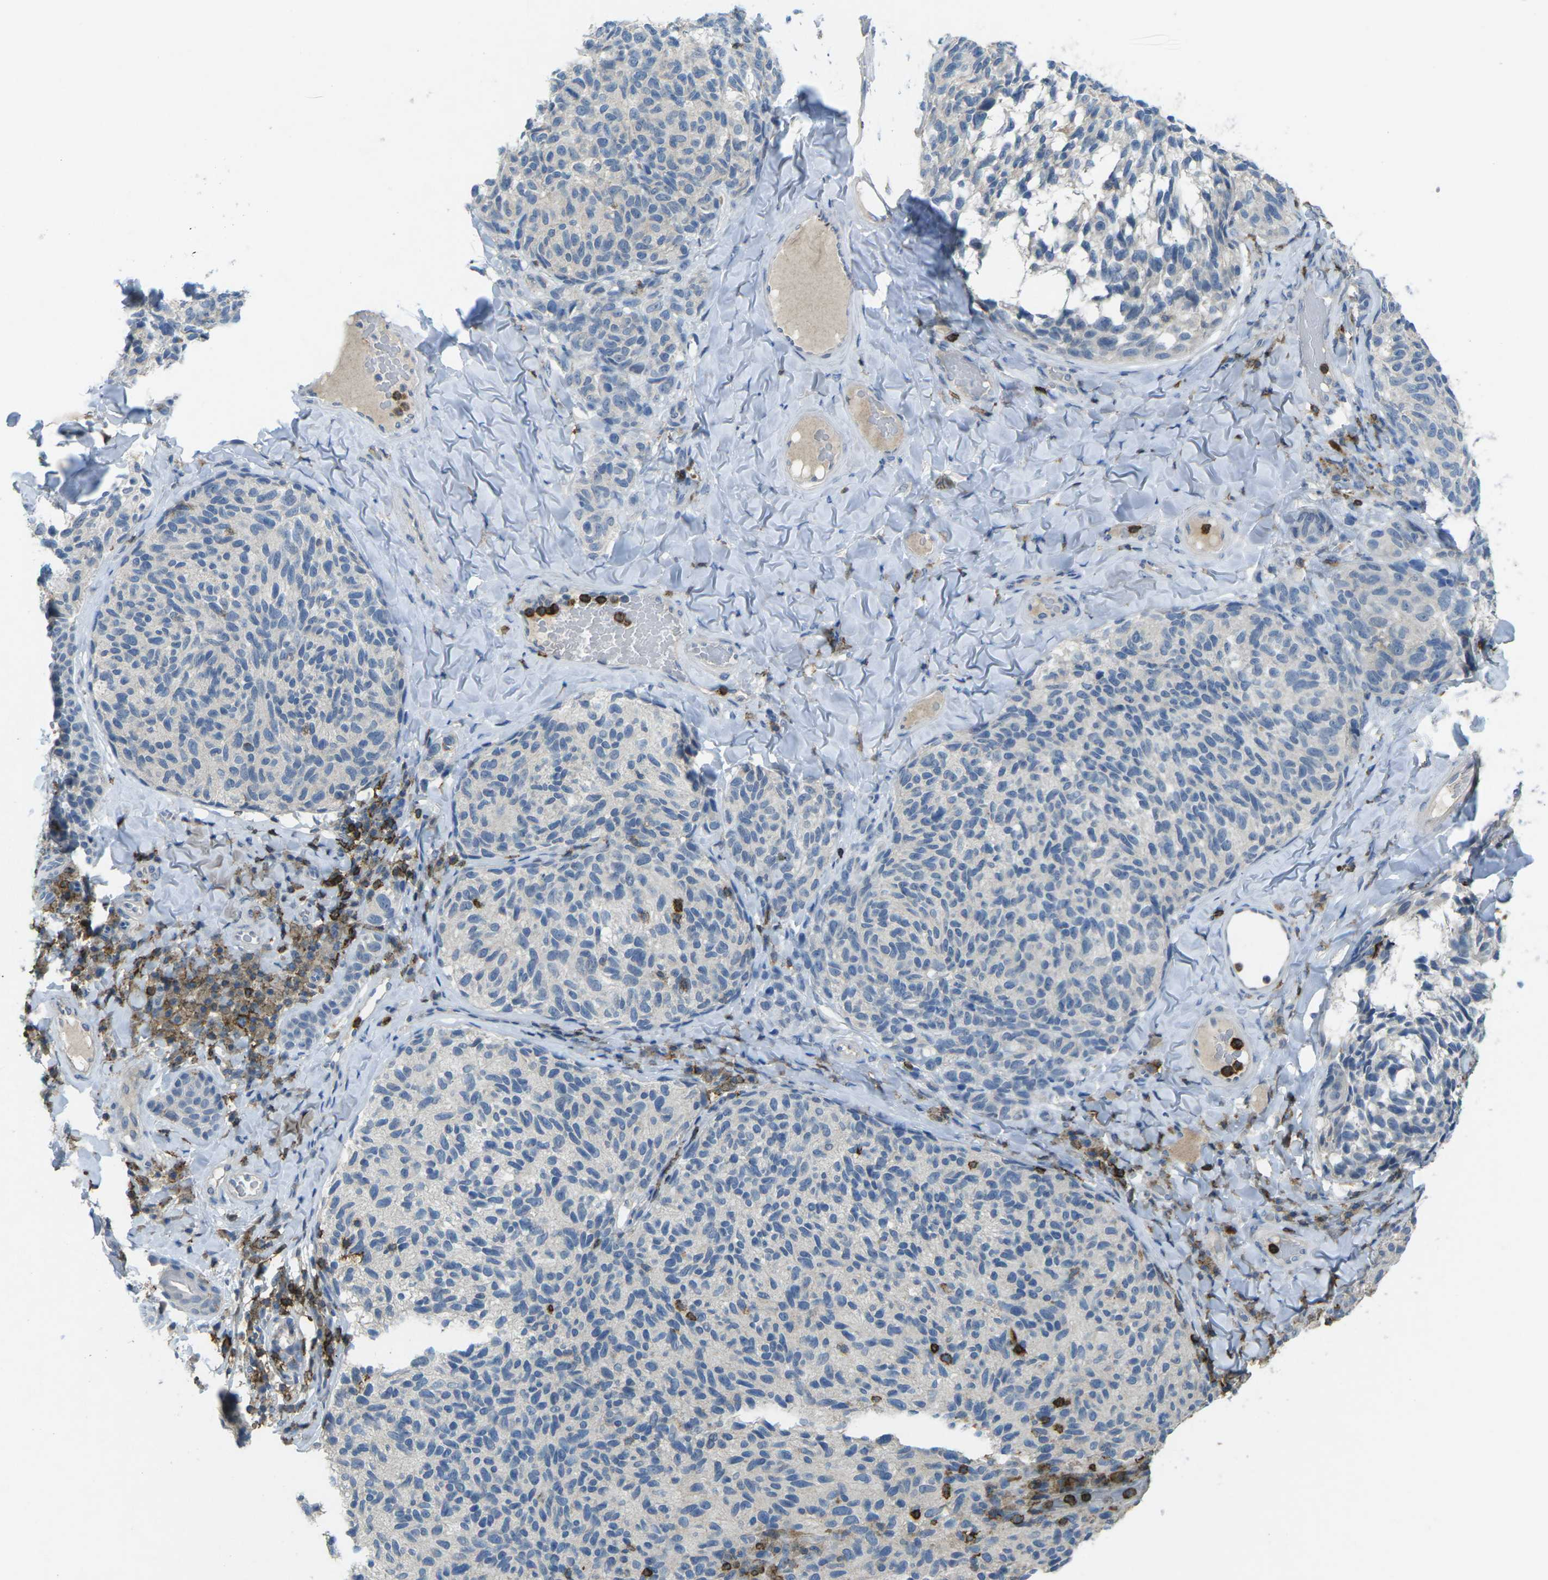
{"staining": {"intensity": "negative", "quantity": "none", "location": "none"}, "tissue": "melanoma", "cell_type": "Tumor cells", "image_type": "cancer", "snomed": [{"axis": "morphology", "description": "Malignant melanoma, NOS"}, {"axis": "topography", "description": "Skin"}], "caption": "A micrograph of human malignant melanoma is negative for staining in tumor cells.", "gene": "CD19", "patient": {"sex": "female", "age": 73}}